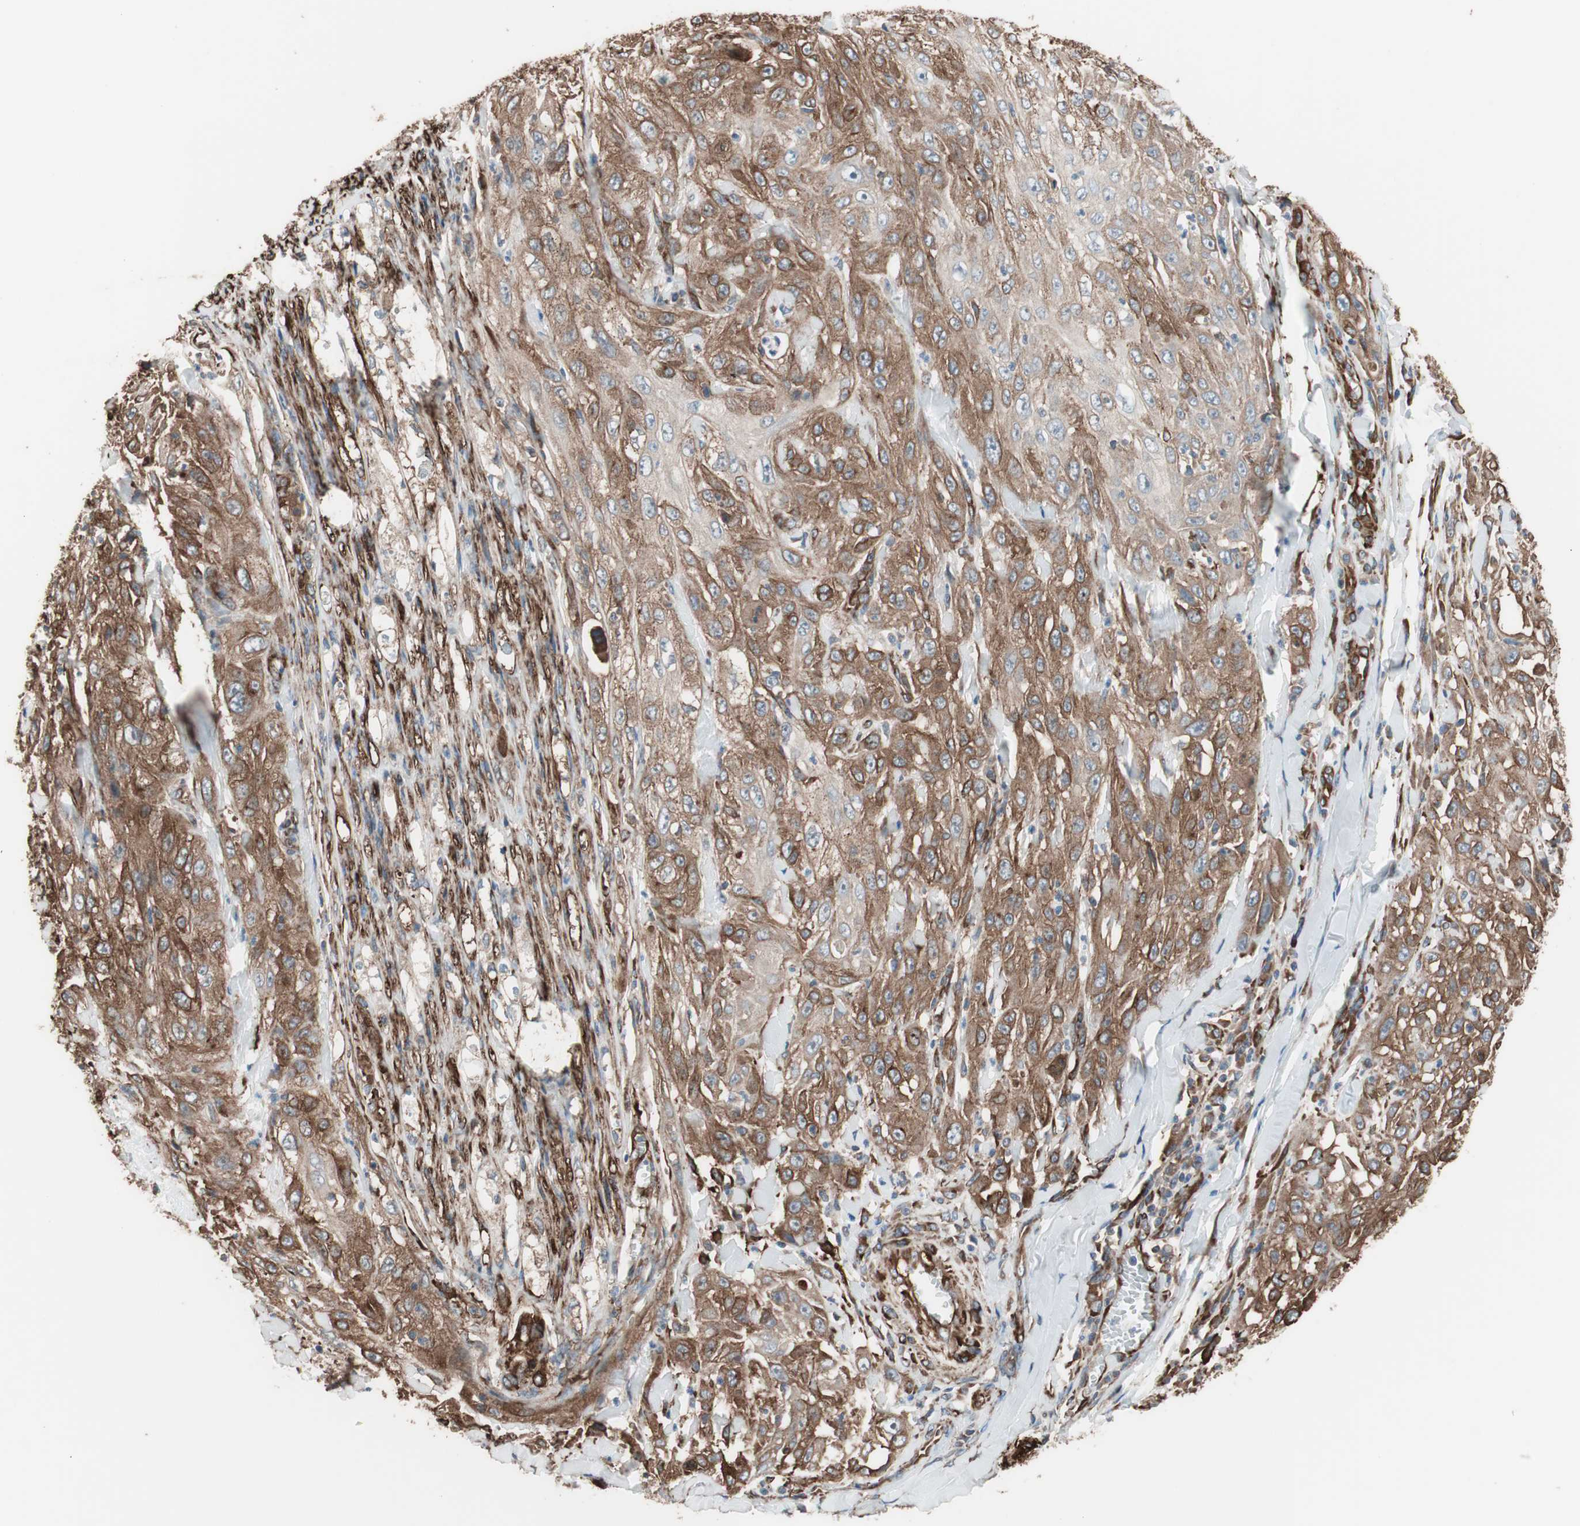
{"staining": {"intensity": "moderate", "quantity": ">75%", "location": "cytoplasmic/membranous"}, "tissue": "skin cancer", "cell_type": "Tumor cells", "image_type": "cancer", "snomed": [{"axis": "morphology", "description": "Squamous cell carcinoma, NOS"}, {"axis": "morphology", "description": "Squamous cell carcinoma, metastatic, NOS"}, {"axis": "topography", "description": "Skin"}, {"axis": "topography", "description": "Lymph node"}], "caption": "The micrograph exhibits immunohistochemical staining of skin cancer. There is moderate cytoplasmic/membranous staining is seen in approximately >75% of tumor cells.", "gene": "GPSM2", "patient": {"sex": "male", "age": 75}}